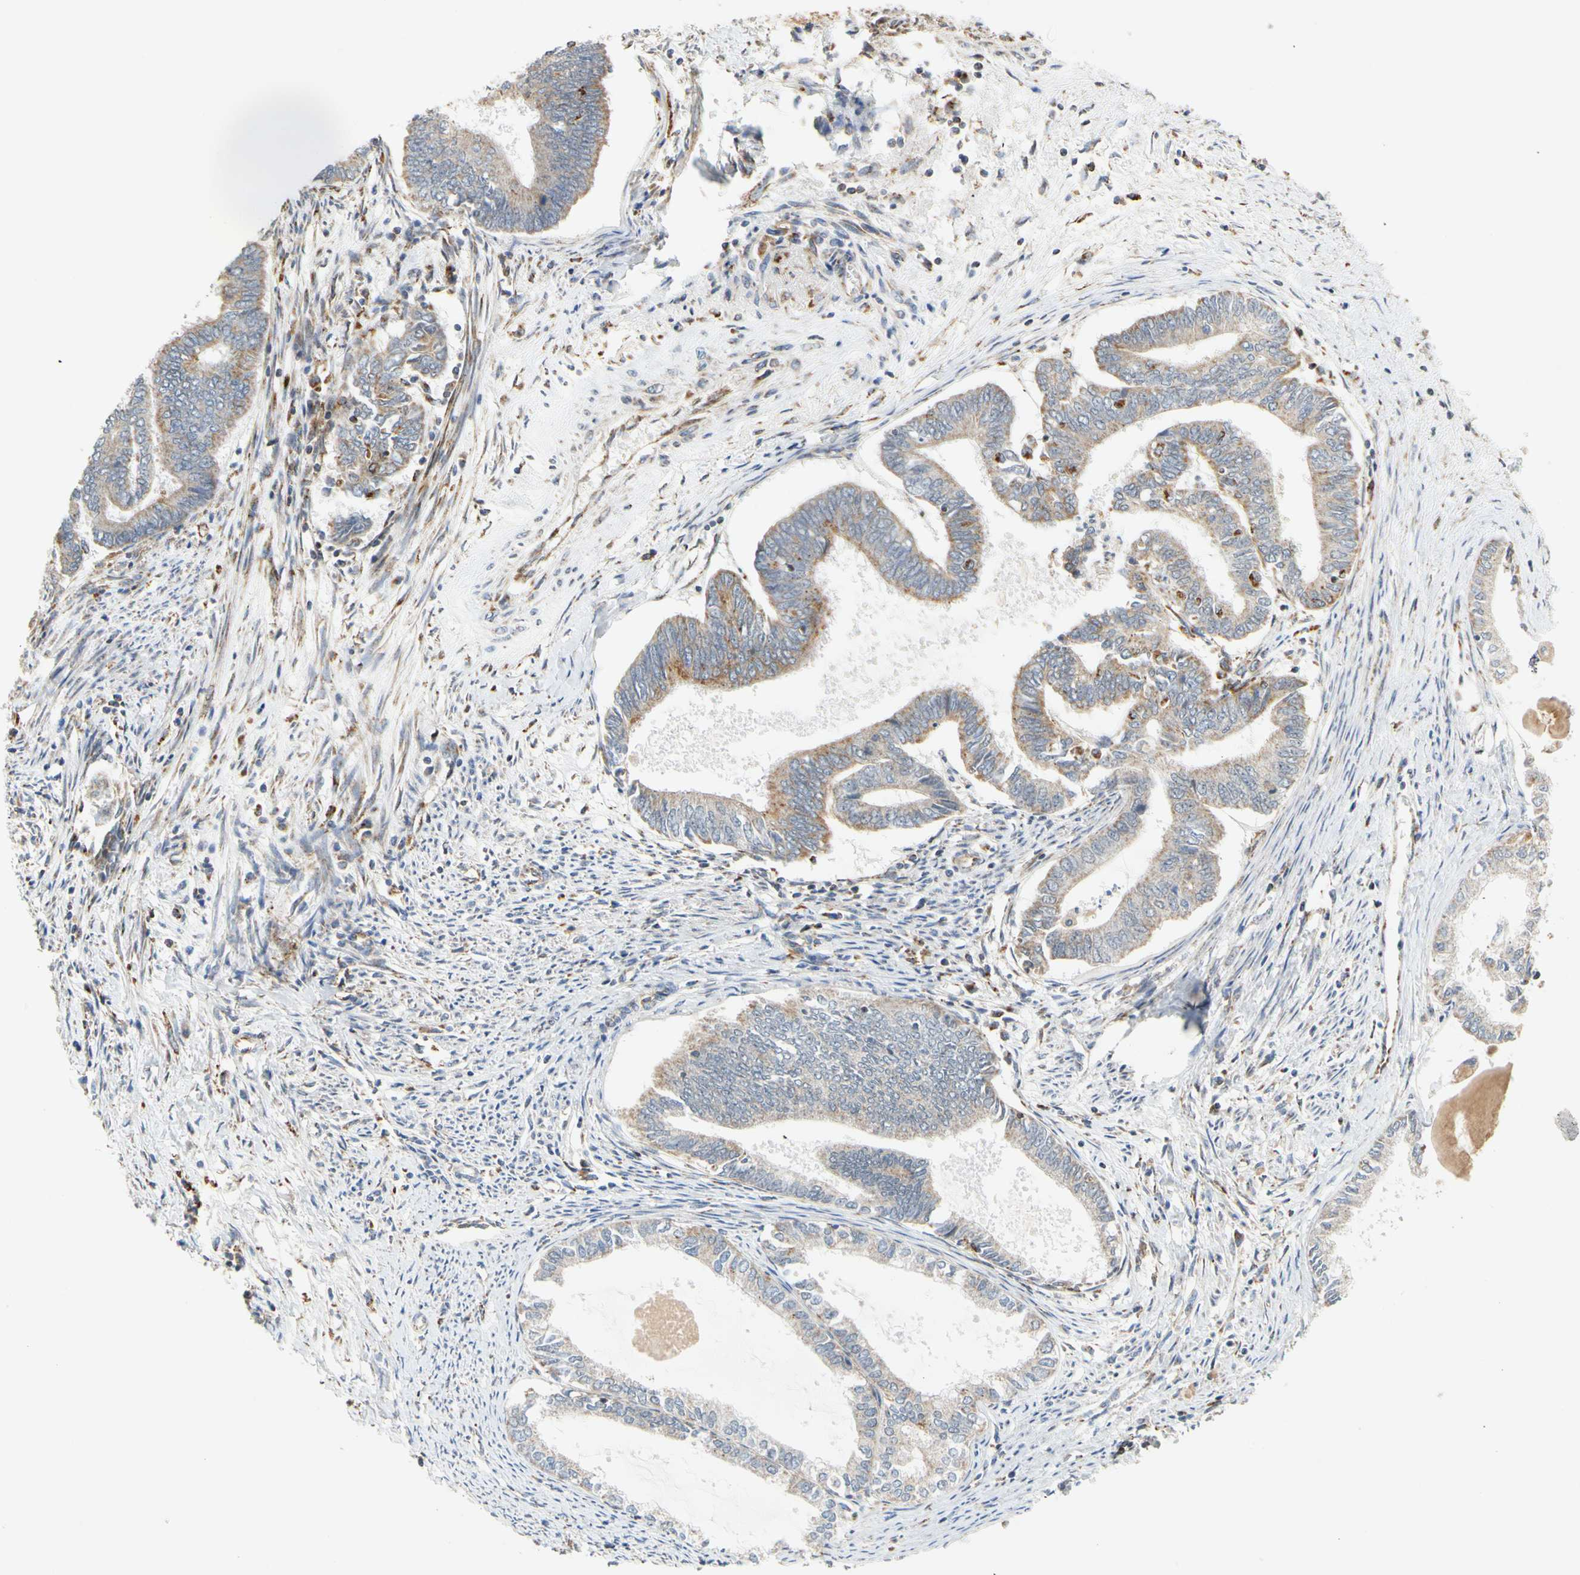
{"staining": {"intensity": "moderate", "quantity": "<25%", "location": "cytoplasmic/membranous"}, "tissue": "endometrial cancer", "cell_type": "Tumor cells", "image_type": "cancer", "snomed": [{"axis": "morphology", "description": "Adenocarcinoma, NOS"}, {"axis": "topography", "description": "Endometrium"}], "caption": "Immunohistochemistry of human endometrial cancer (adenocarcinoma) shows low levels of moderate cytoplasmic/membranous expression in approximately <25% of tumor cells.", "gene": "SFXN3", "patient": {"sex": "female", "age": 86}}